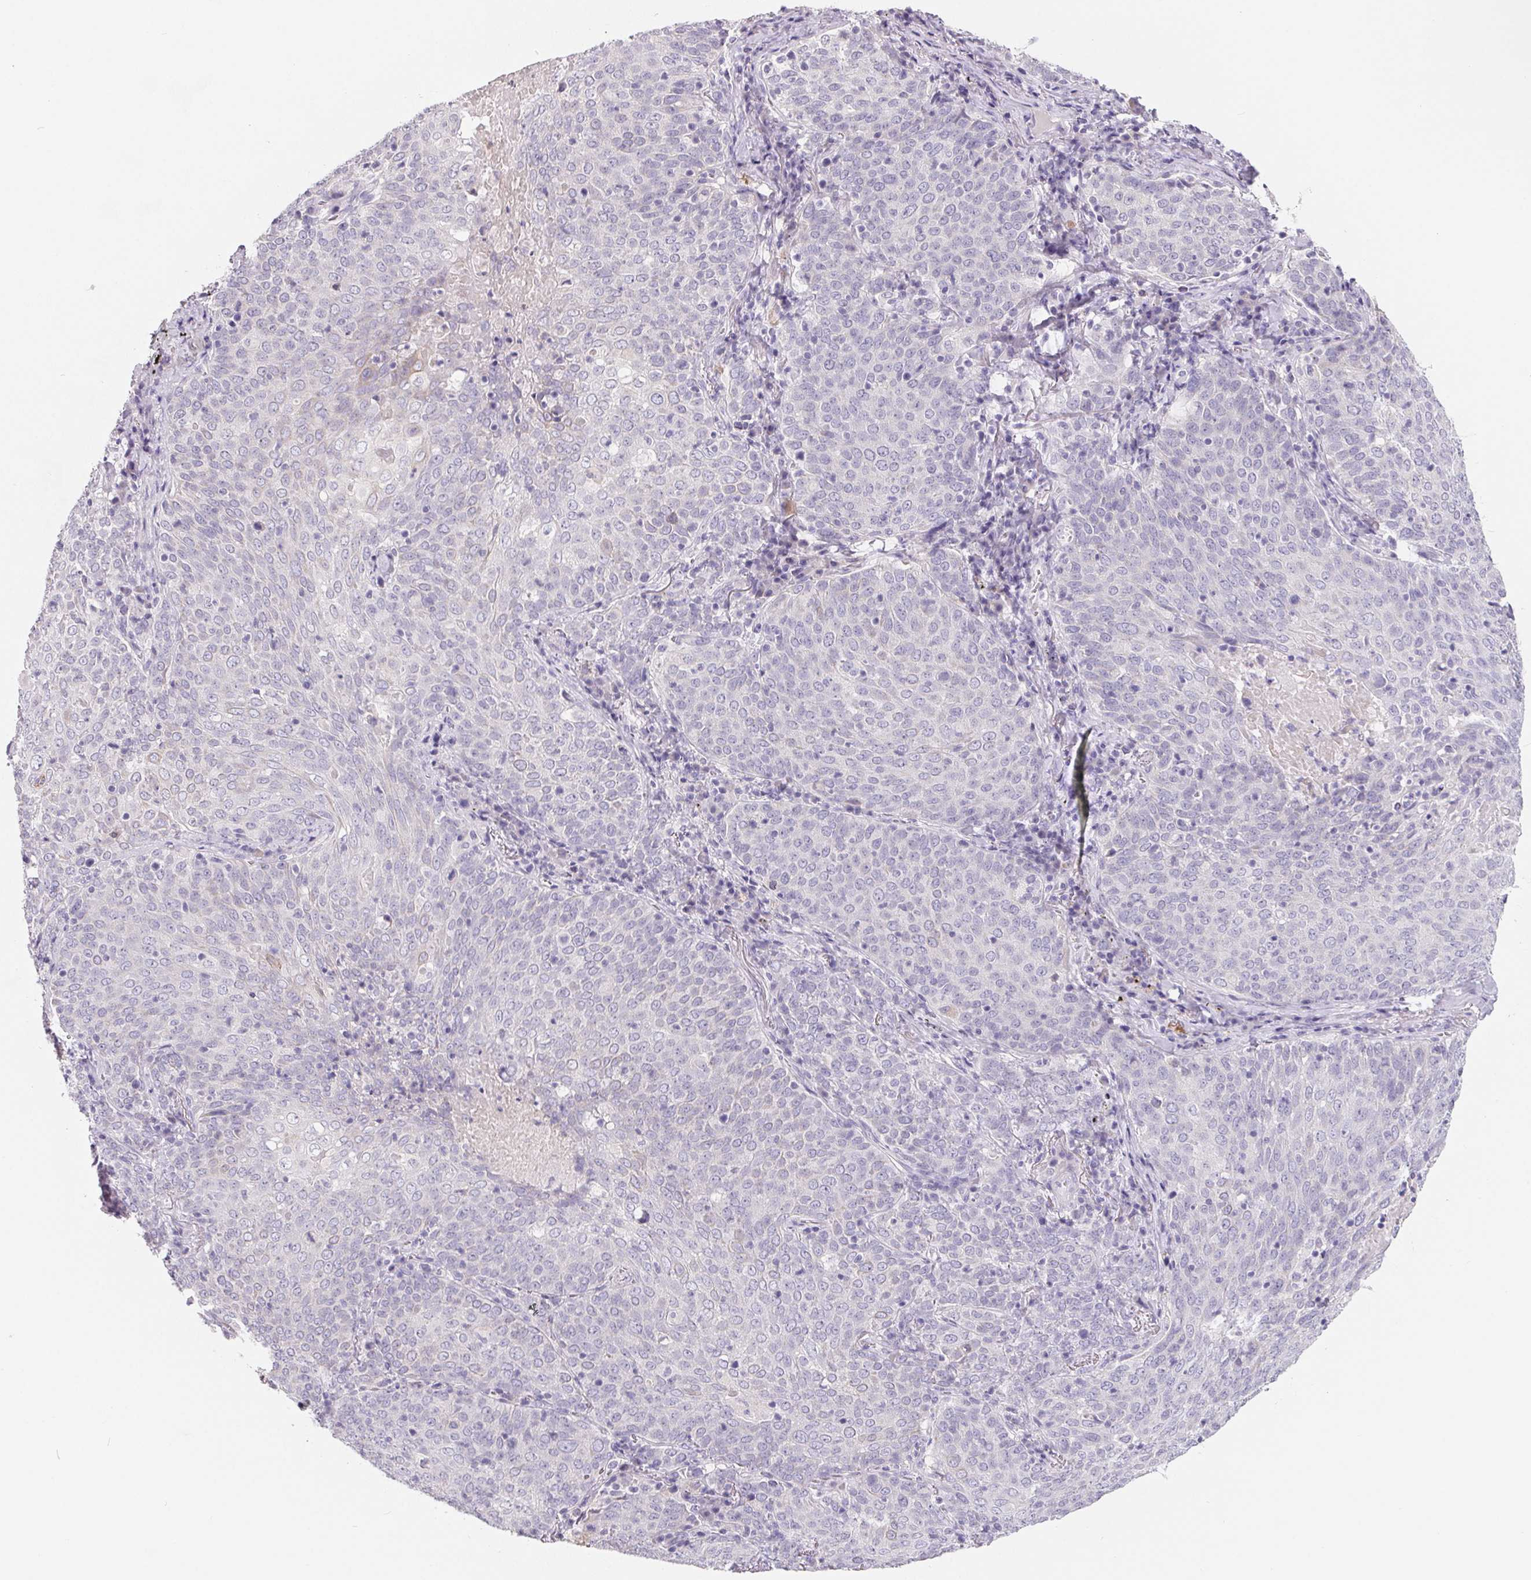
{"staining": {"intensity": "negative", "quantity": "none", "location": "none"}, "tissue": "lung cancer", "cell_type": "Tumor cells", "image_type": "cancer", "snomed": [{"axis": "morphology", "description": "Squamous cell carcinoma, NOS"}, {"axis": "topography", "description": "Lung"}], "caption": "Histopathology image shows no significant protein staining in tumor cells of lung cancer (squamous cell carcinoma).", "gene": "FDX1", "patient": {"sex": "male", "age": 82}}